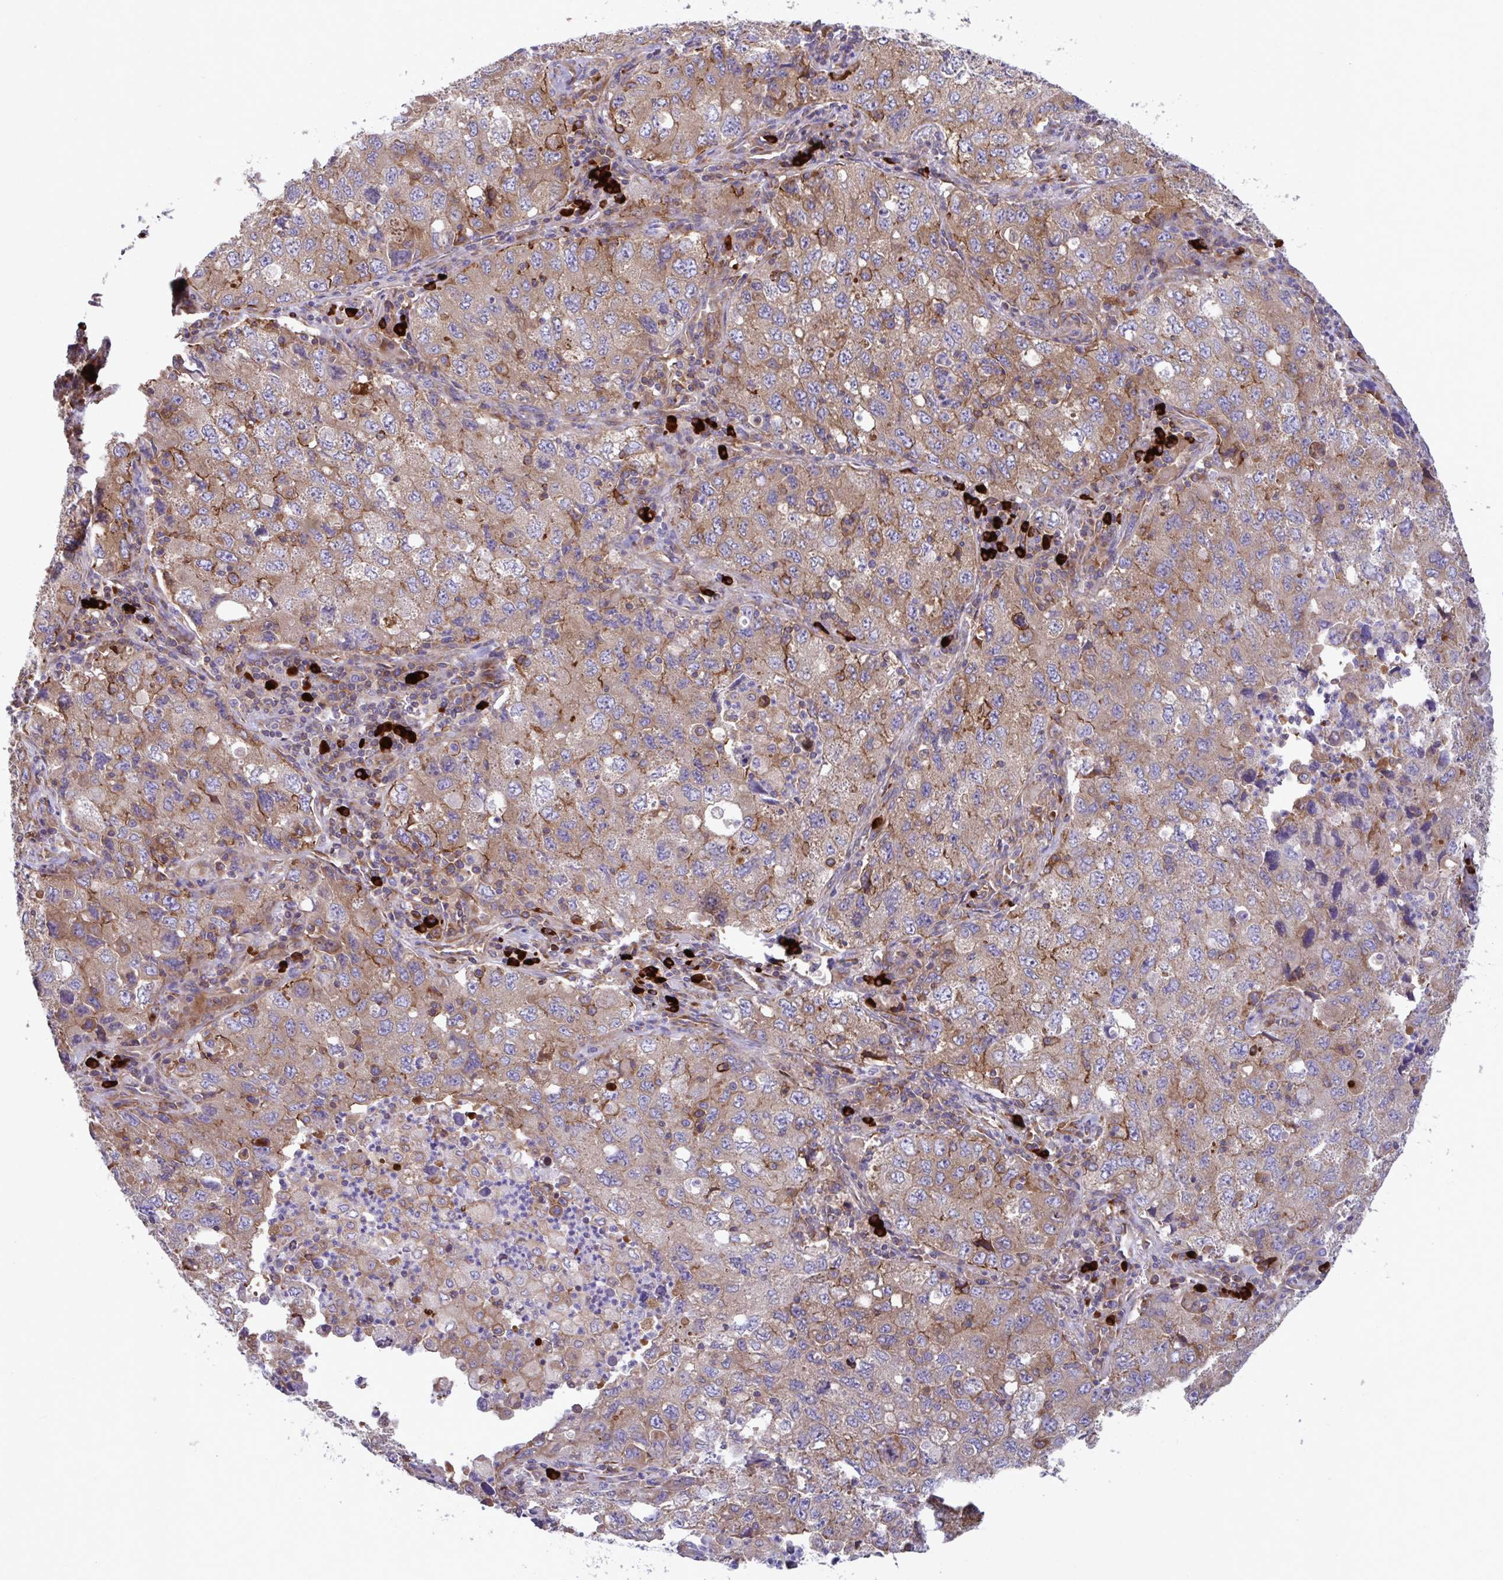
{"staining": {"intensity": "moderate", "quantity": ">75%", "location": "cytoplasmic/membranous"}, "tissue": "lung cancer", "cell_type": "Tumor cells", "image_type": "cancer", "snomed": [{"axis": "morphology", "description": "Adenocarcinoma, NOS"}, {"axis": "topography", "description": "Lung"}], "caption": "Protein analysis of lung adenocarcinoma tissue exhibits moderate cytoplasmic/membranous expression in about >75% of tumor cells.", "gene": "YARS2", "patient": {"sex": "female", "age": 57}}